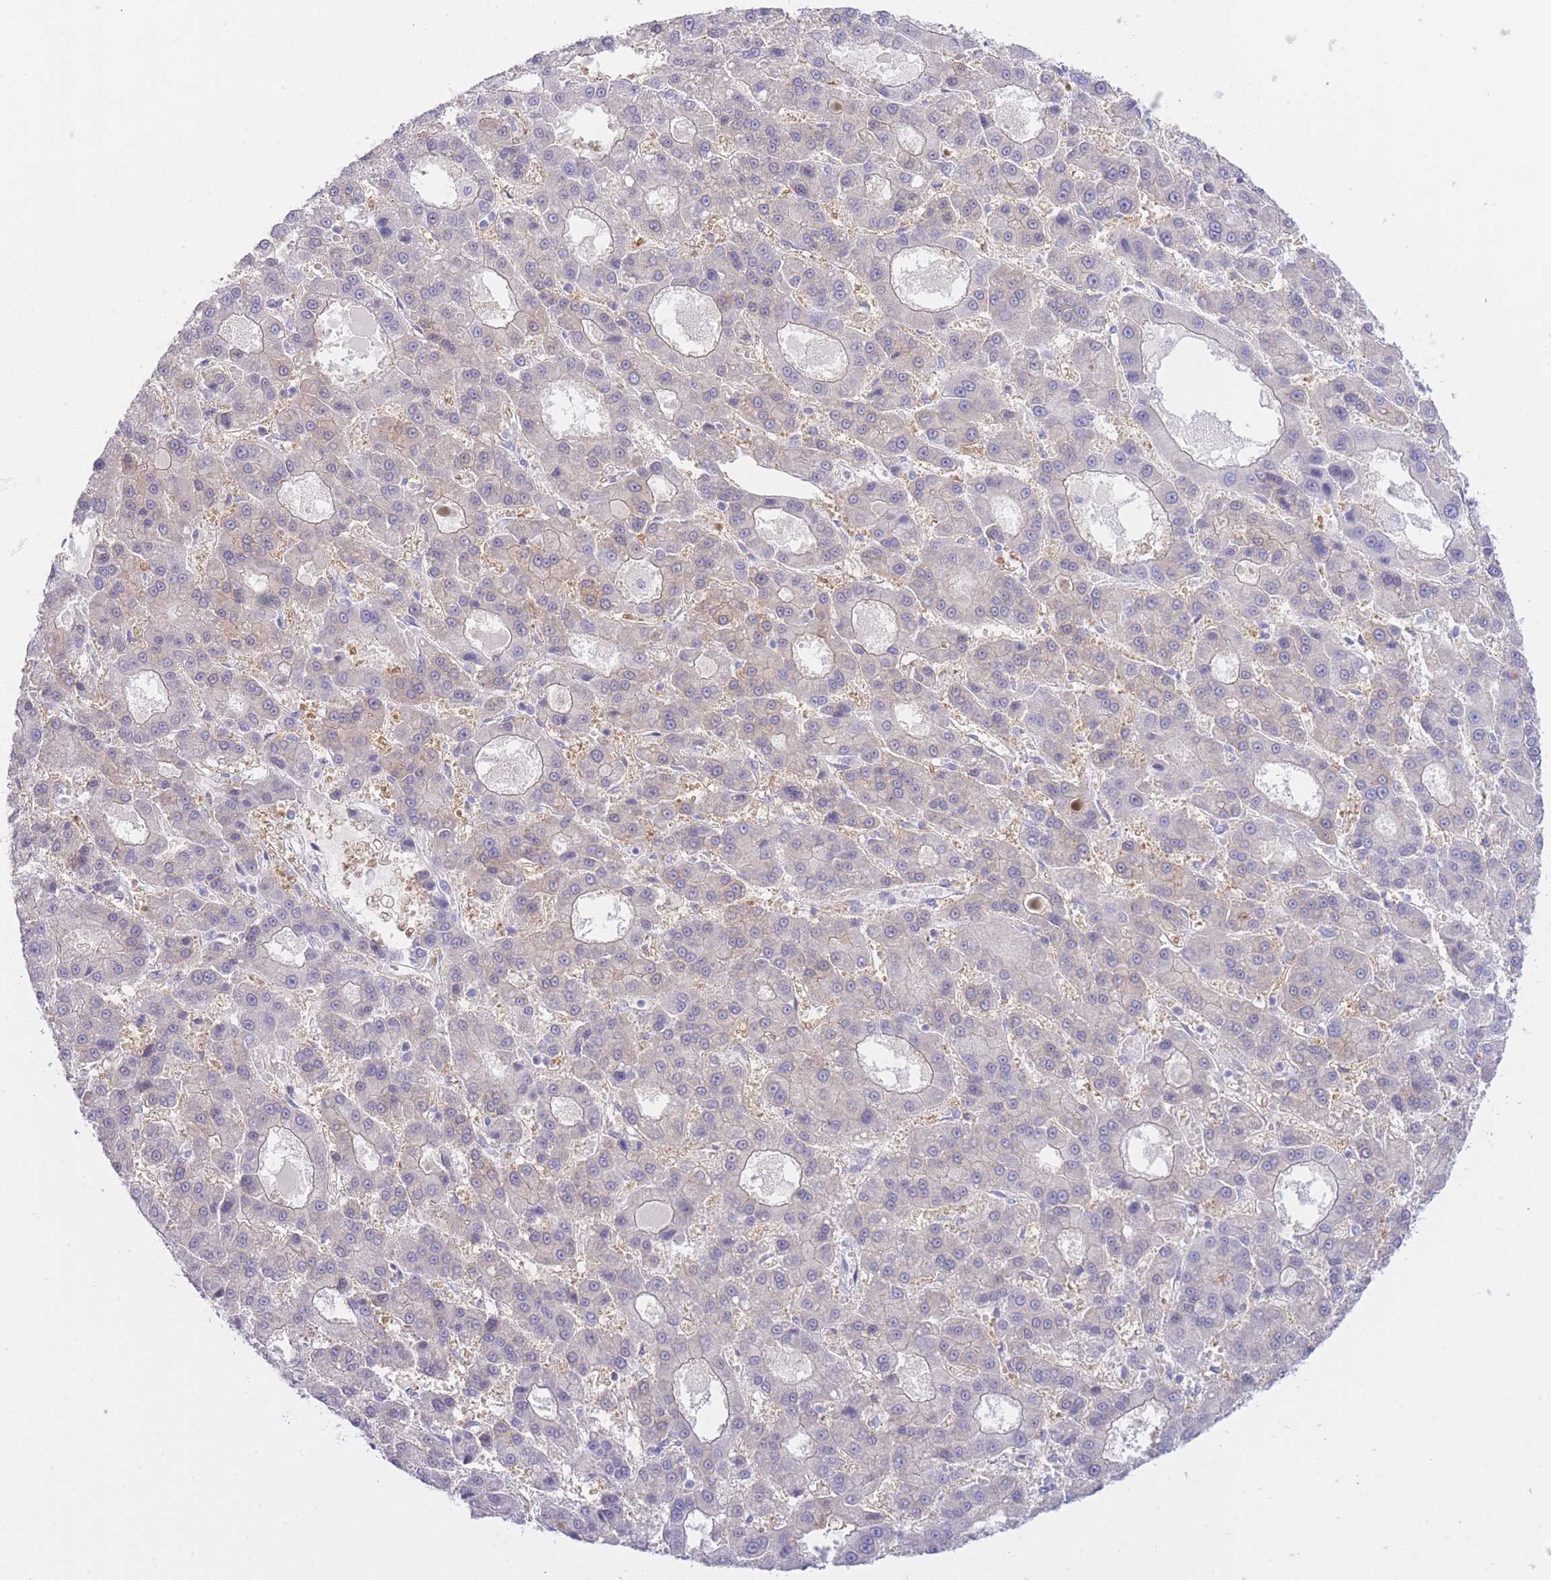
{"staining": {"intensity": "negative", "quantity": "none", "location": "none"}, "tissue": "liver cancer", "cell_type": "Tumor cells", "image_type": "cancer", "snomed": [{"axis": "morphology", "description": "Carcinoma, Hepatocellular, NOS"}, {"axis": "topography", "description": "Liver"}], "caption": "An image of liver hepatocellular carcinoma stained for a protein exhibits no brown staining in tumor cells.", "gene": "ZNF212", "patient": {"sex": "male", "age": 70}}